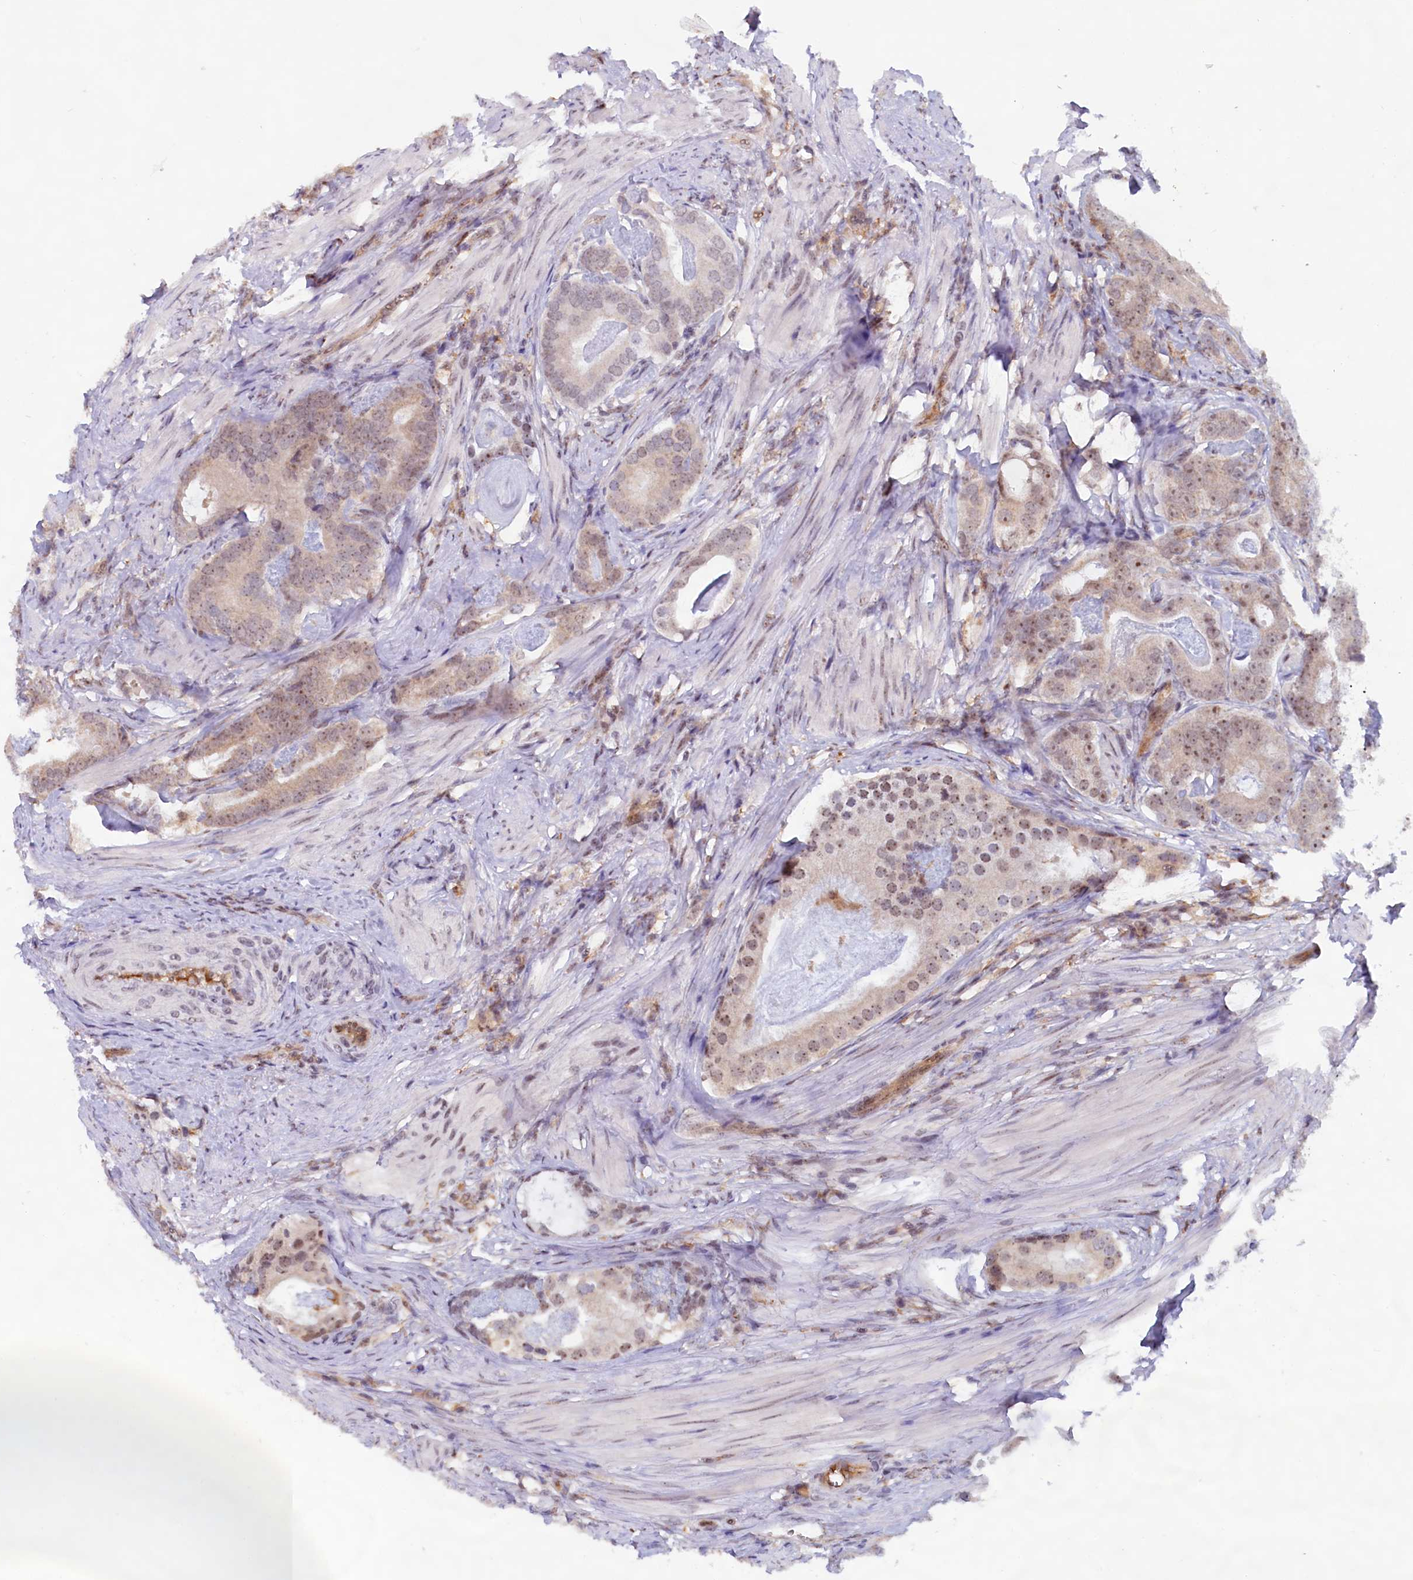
{"staining": {"intensity": "moderate", "quantity": "25%-75%", "location": "cytoplasmic/membranous,nuclear"}, "tissue": "prostate cancer", "cell_type": "Tumor cells", "image_type": "cancer", "snomed": [{"axis": "morphology", "description": "Adenocarcinoma, Low grade"}, {"axis": "topography", "description": "Prostate"}], "caption": "Immunohistochemical staining of low-grade adenocarcinoma (prostate) demonstrates medium levels of moderate cytoplasmic/membranous and nuclear protein expression in about 25%-75% of tumor cells. (IHC, brightfield microscopy, high magnification).", "gene": "C1D", "patient": {"sex": "male", "age": 71}}